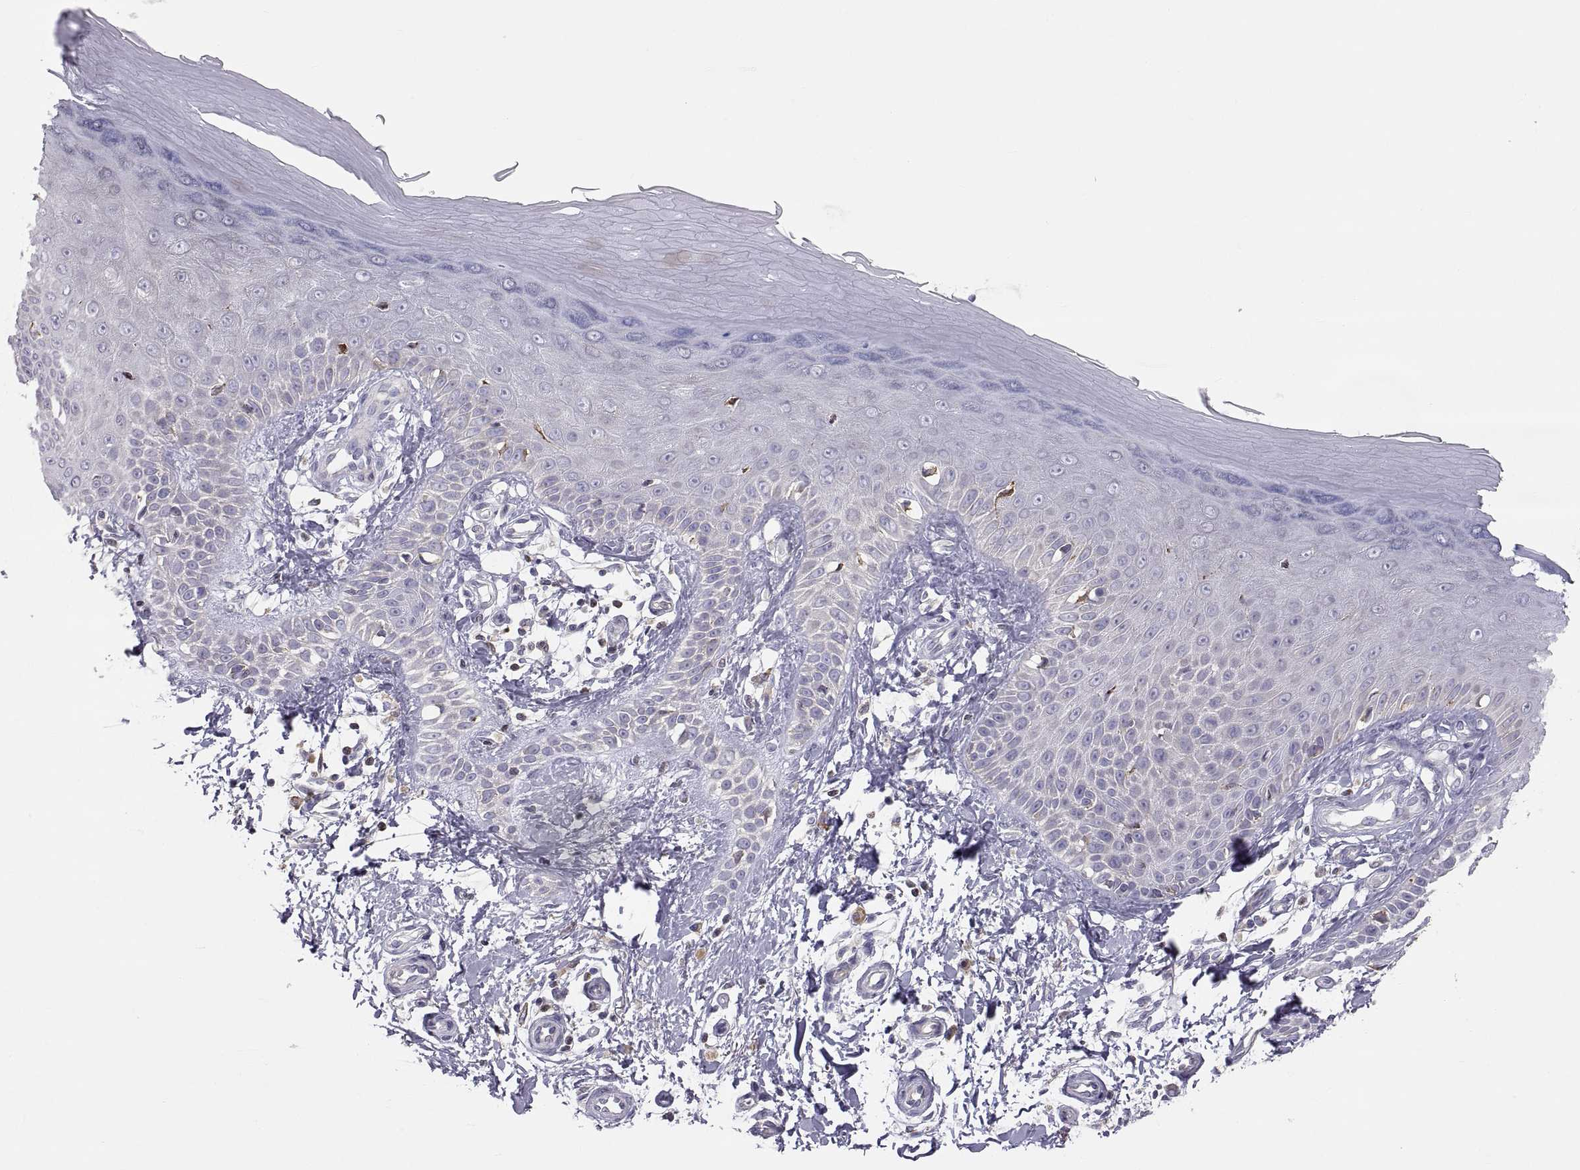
{"staining": {"intensity": "negative", "quantity": "none", "location": "none"}, "tissue": "skin", "cell_type": "Fibroblasts", "image_type": "normal", "snomed": [{"axis": "morphology", "description": "Normal tissue, NOS"}, {"axis": "morphology", "description": "Inflammation, NOS"}, {"axis": "morphology", "description": "Fibrosis, NOS"}, {"axis": "topography", "description": "Skin"}], "caption": "Immunohistochemistry (IHC) photomicrograph of benign skin: human skin stained with DAB reveals no significant protein expression in fibroblasts.", "gene": "ERO1A", "patient": {"sex": "male", "age": 71}}